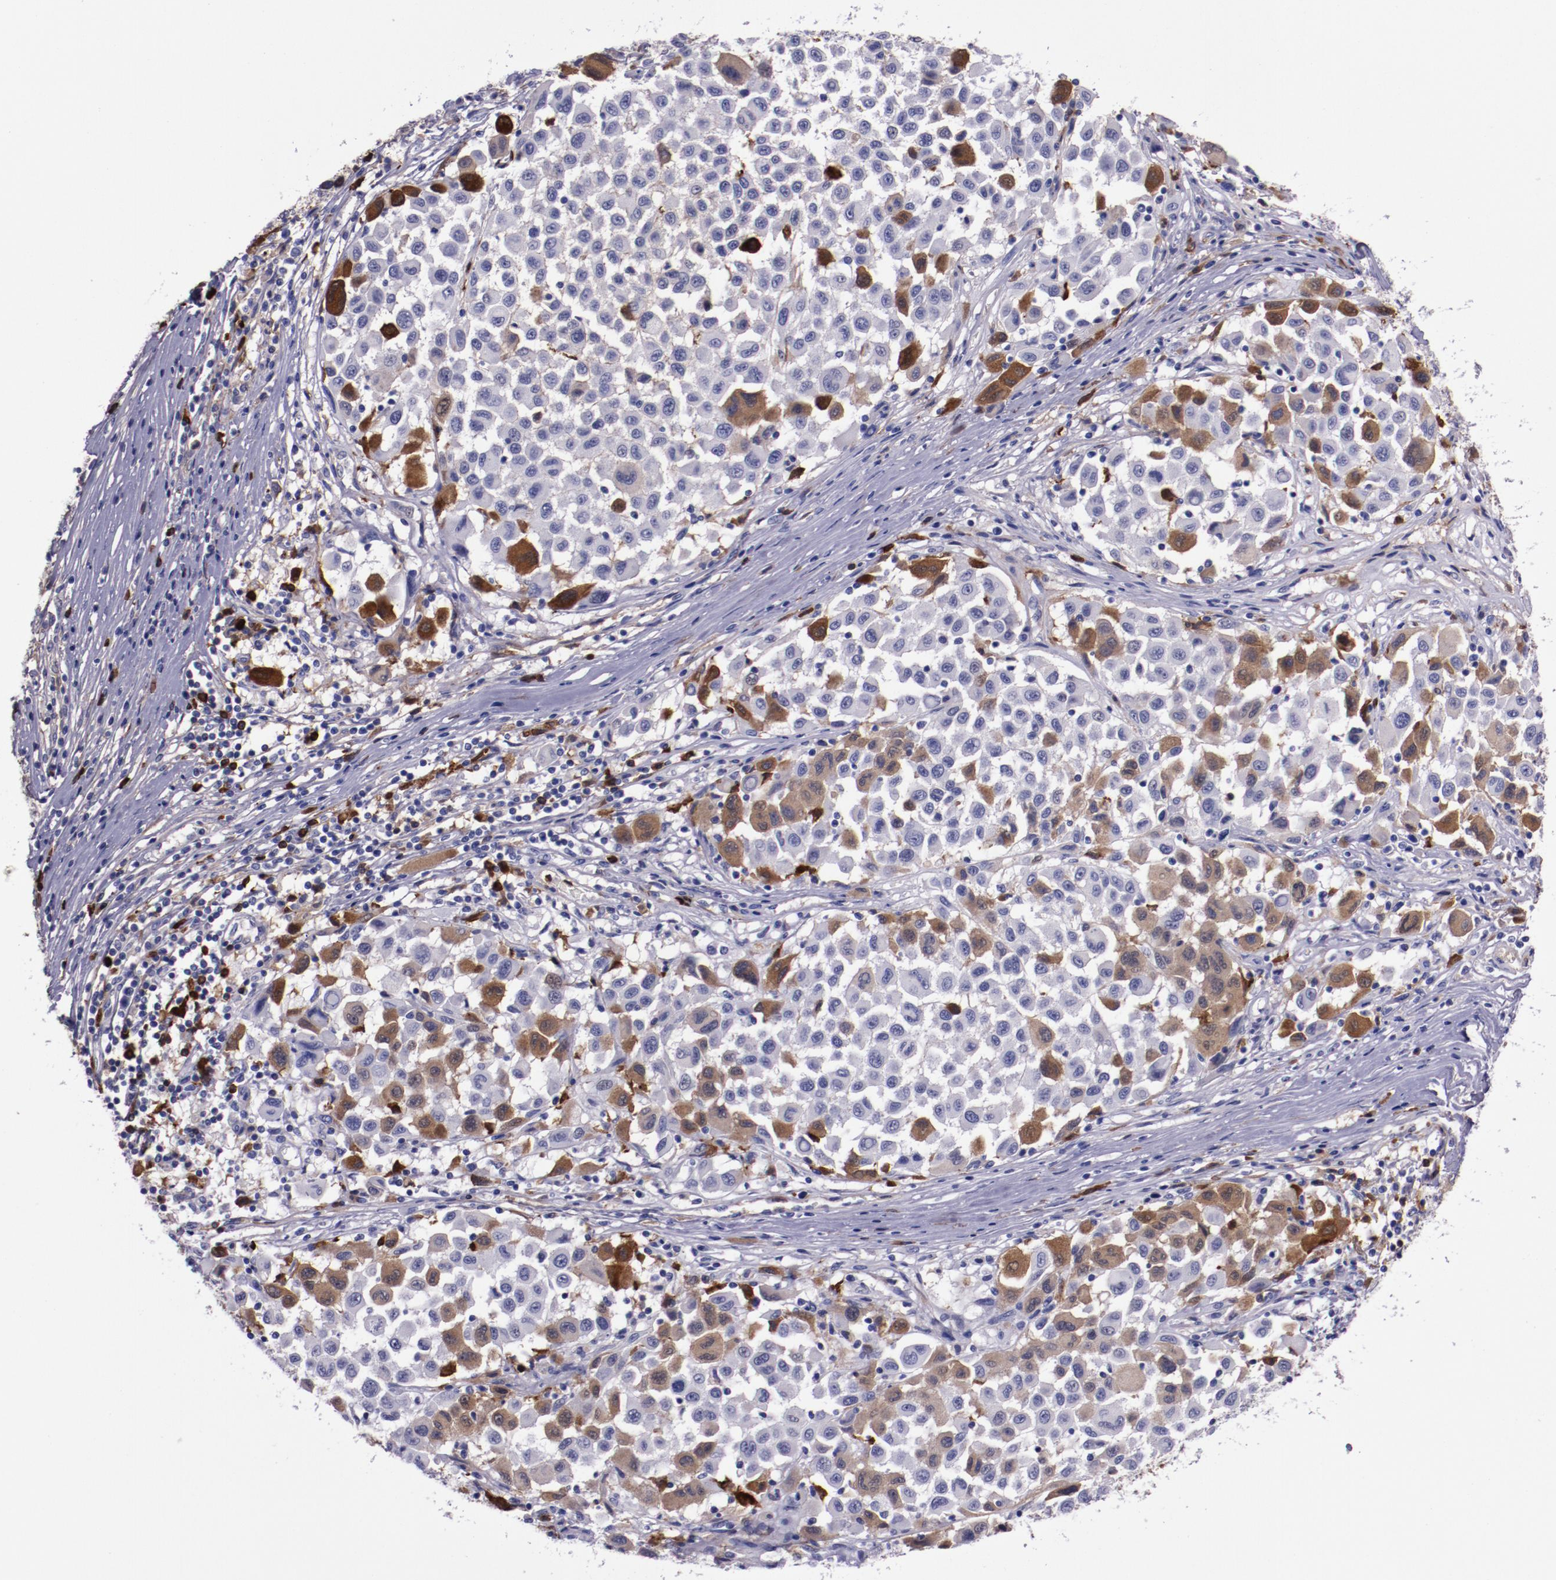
{"staining": {"intensity": "moderate", "quantity": "<25%", "location": "cytoplasmic/membranous"}, "tissue": "melanoma", "cell_type": "Tumor cells", "image_type": "cancer", "snomed": [{"axis": "morphology", "description": "Malignant melanoma, Metastatic site"}, {"axis": "topography", "description": "Lymph node"}], "caption": "Immunohistochemical staining of human melanoma demonstrates low levels of moderate cytoplasmic/membranous protein positivity in approximately <25% of tumor cells. (DAB IHC with brightfield microscopy, high magnification).", "gene": "APOH", "patient": {"sex": "male", "age": 61}}